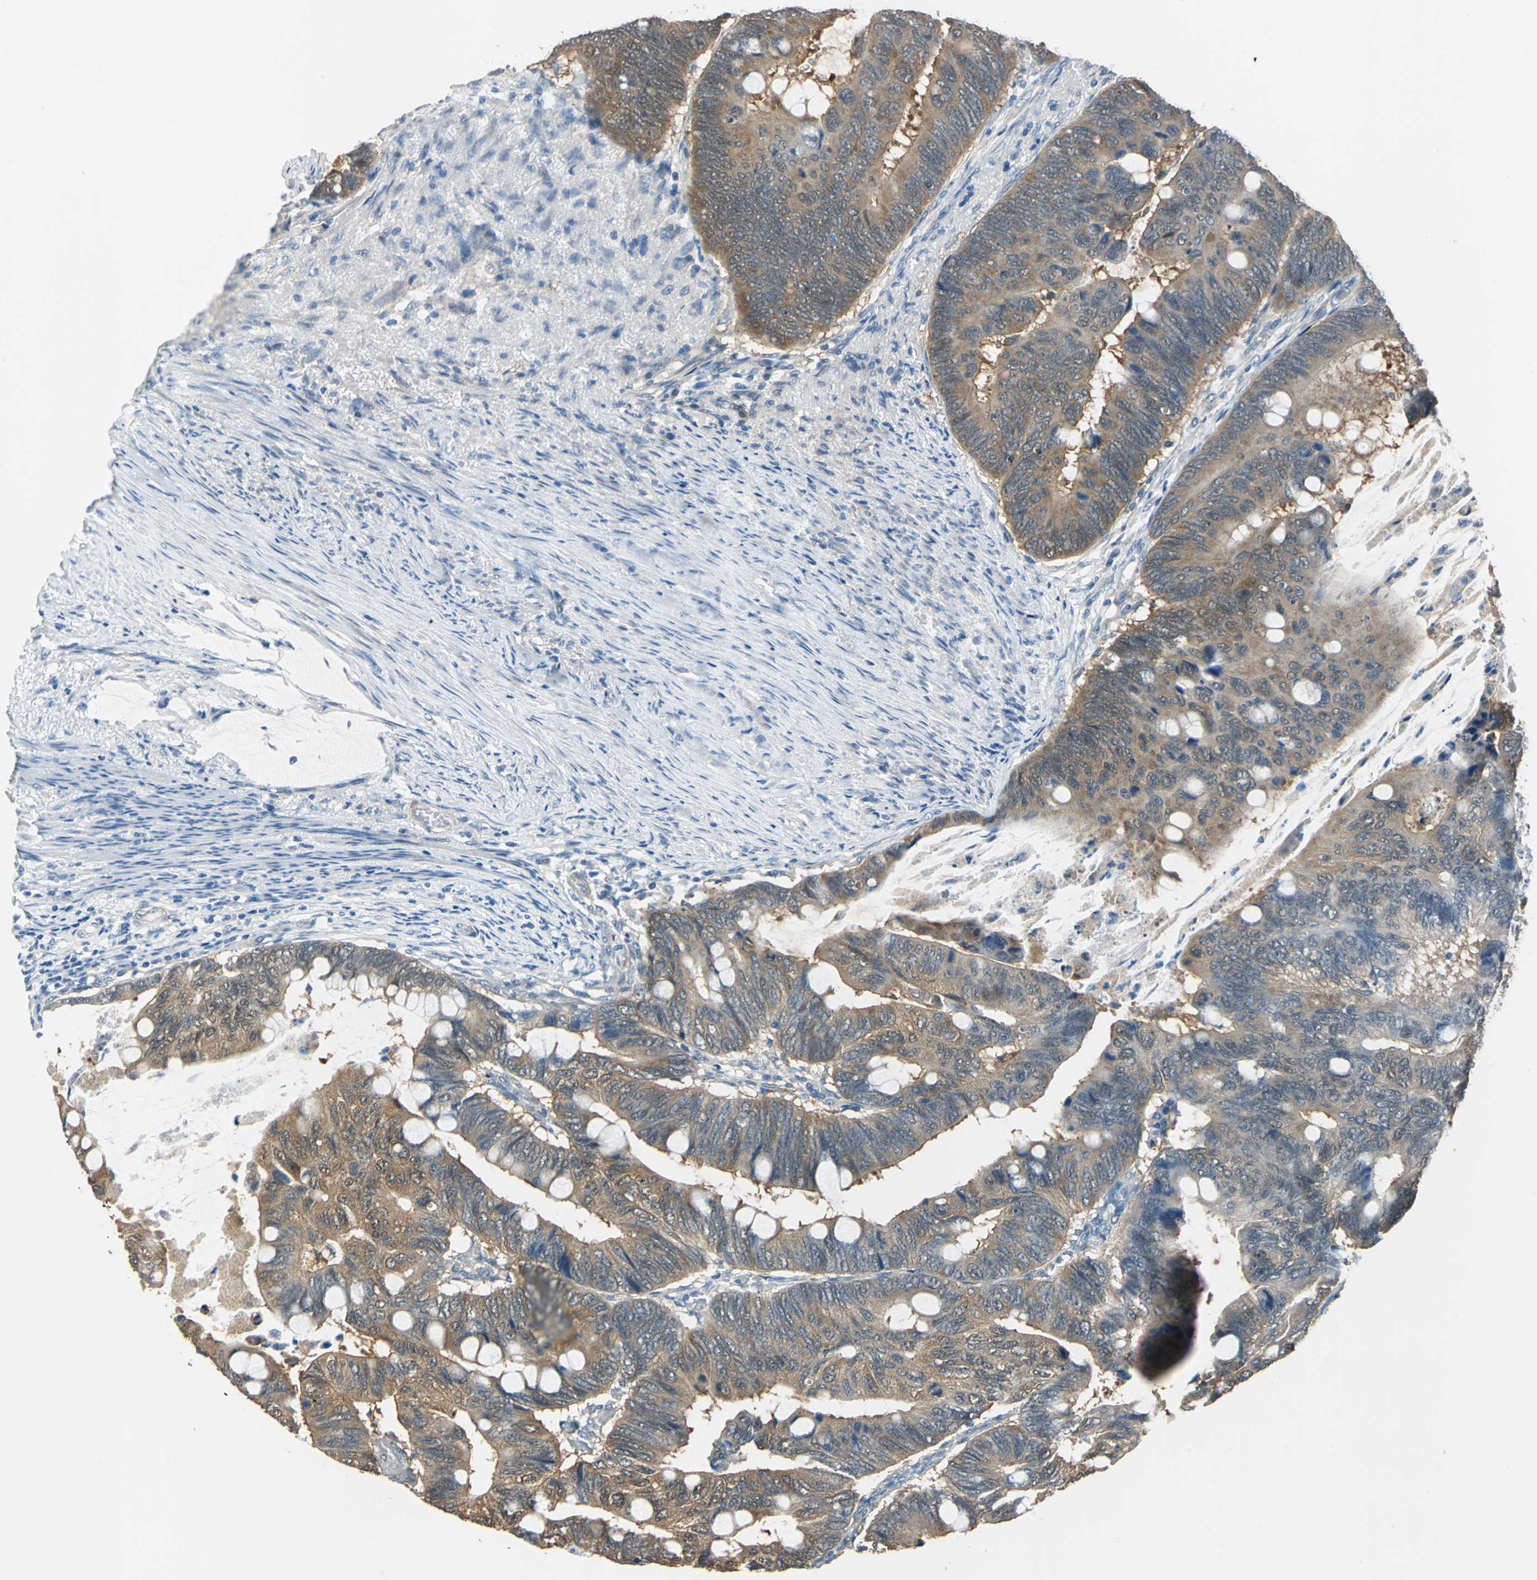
{"staining": {"intensity": "moderate", "quantity": ">75%", "location": "cytoplasmic/membranous"}, "tissue": "colorectal cancer", "cell_type": "Tumor cells", "image_type": "cancer", "snomed": [{"axis": "morphology", "description": "Normal tissue, NOS"}, {"axis": "morphology", "description": "Adenocarcinoma, NOS"}, {"axis": "topography", "description": "Rectum"}, {"axis": "topography", "description": "Peripheral nerve tissue"}], "caption": "A brown stain highlights moderate cytoplasmic/membranous expression of a protein in colorectal cancer tumor cells. (brown staining indicates protein expression, while blue staining denotes nuclei).", "gene": "FKBP4", "patient": {"sex": "male", "age": 92}}